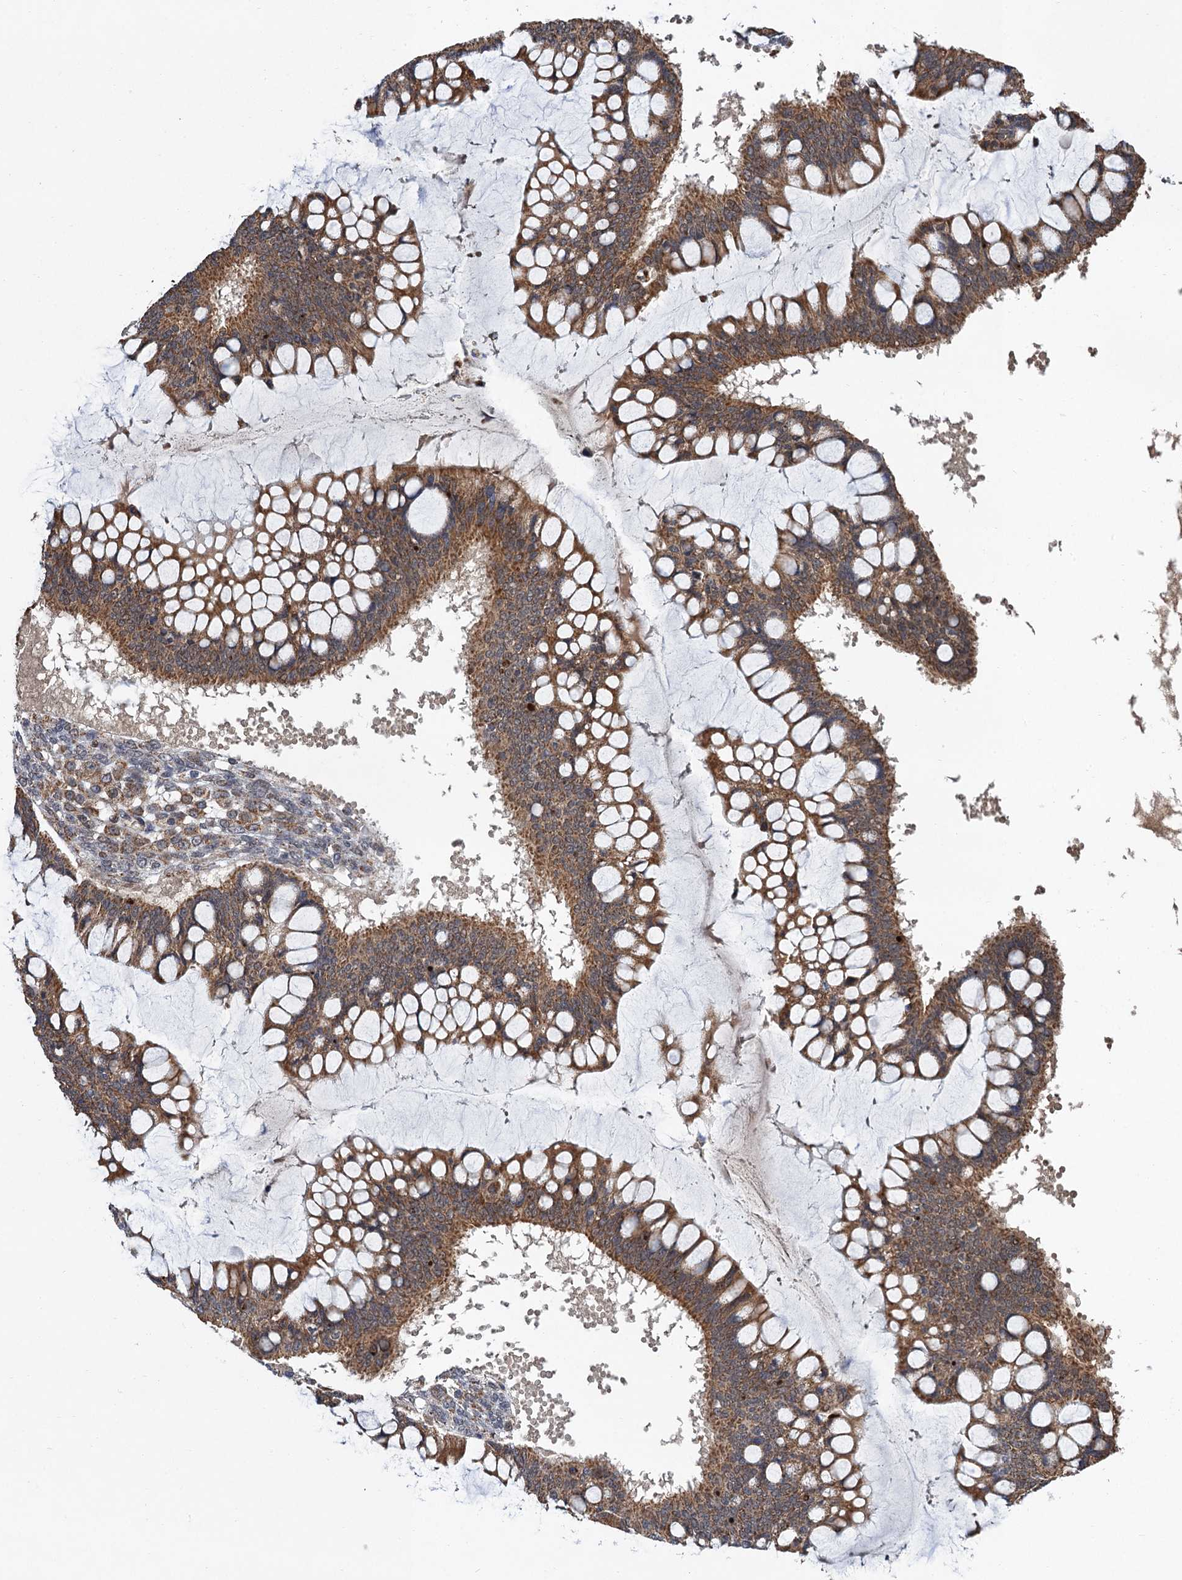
{"staining": {"intensity": "moderate", "quantity": ">75%", "location": "cytoplasmic/membranous"}, "tissue": "ovarian cancer", "cell_type": "Tumor cells", "image_type": "cancer", "snomed": [{"axis": "morphology", "description": "Cystadenocarcinoma, mucinous, NOS"}, {"axis": "topography", "description": "Ovary"}], "caption": "A histopathology image of human ovarian mucinous cystadenocarcinoma stained for a protein shows moderate cytoplasmic/membranous brown staining in tumor cells. (DAB = brown stain, brightfield microscopy at high magnification).", "gene": "CMPK2", "patient": {"sex": "female", "age": 73}}